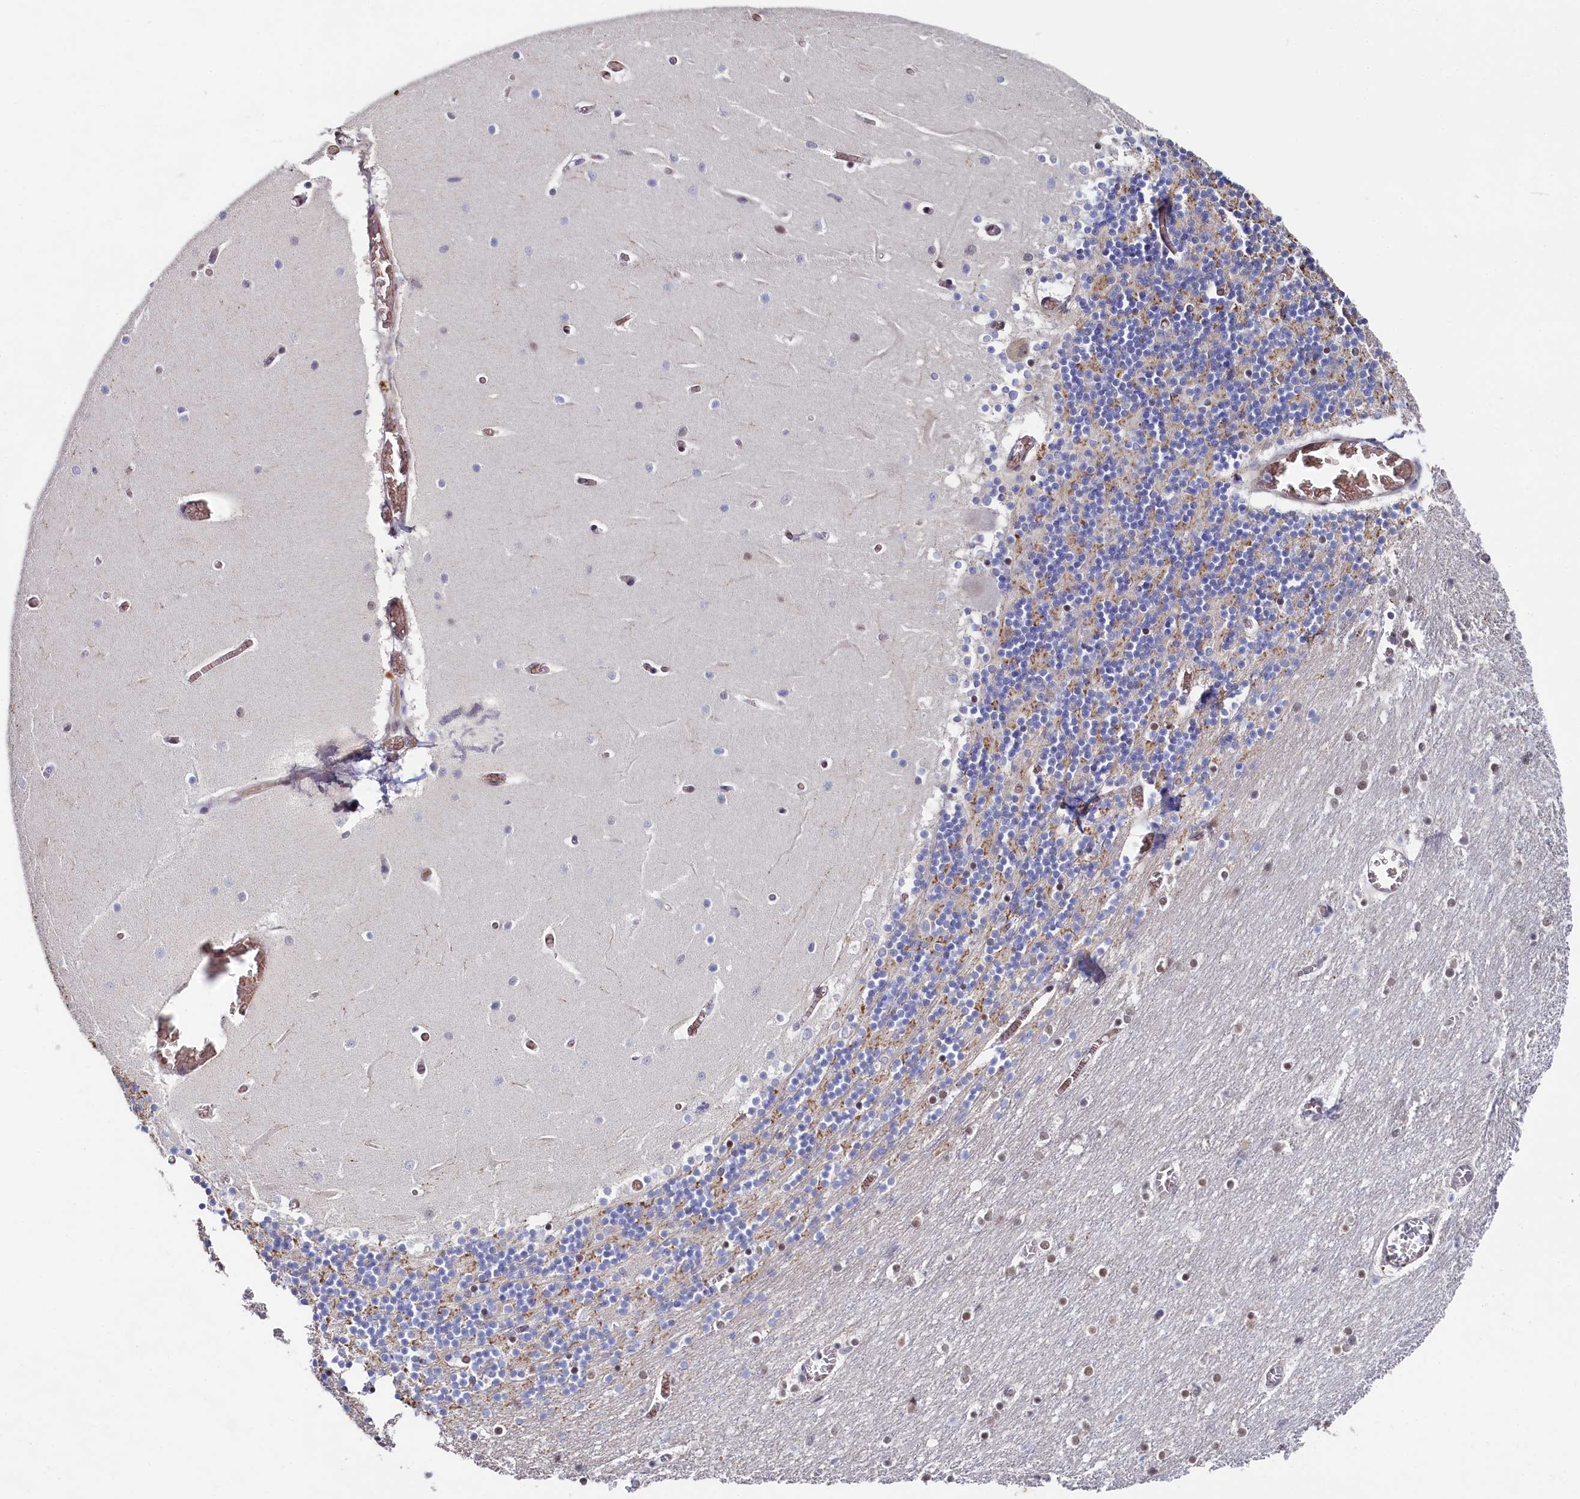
{"staining": {"intensity": "weak", "quantity": "25%-75%", "location": "cytoplasmic/membranous"}, "tissue": "cerebellum", "cell_type": "Cells in granular layer", "image_type": "normal", "snomed": [{"axis": "morphology", "description": "Normal tissue, NOS"}, {"axis": "topography", "description": "Cerebellum"}], "caption": "Cerebellum stained with immunohistochemistry (IHC) reveals weak cytoplasmic/membranous positivity in about 25%-75% of cells in granular layer. Nuclei are stained in blue.", "gene": "TIGD4", "patient": {"sex": "female", "age": 28}}